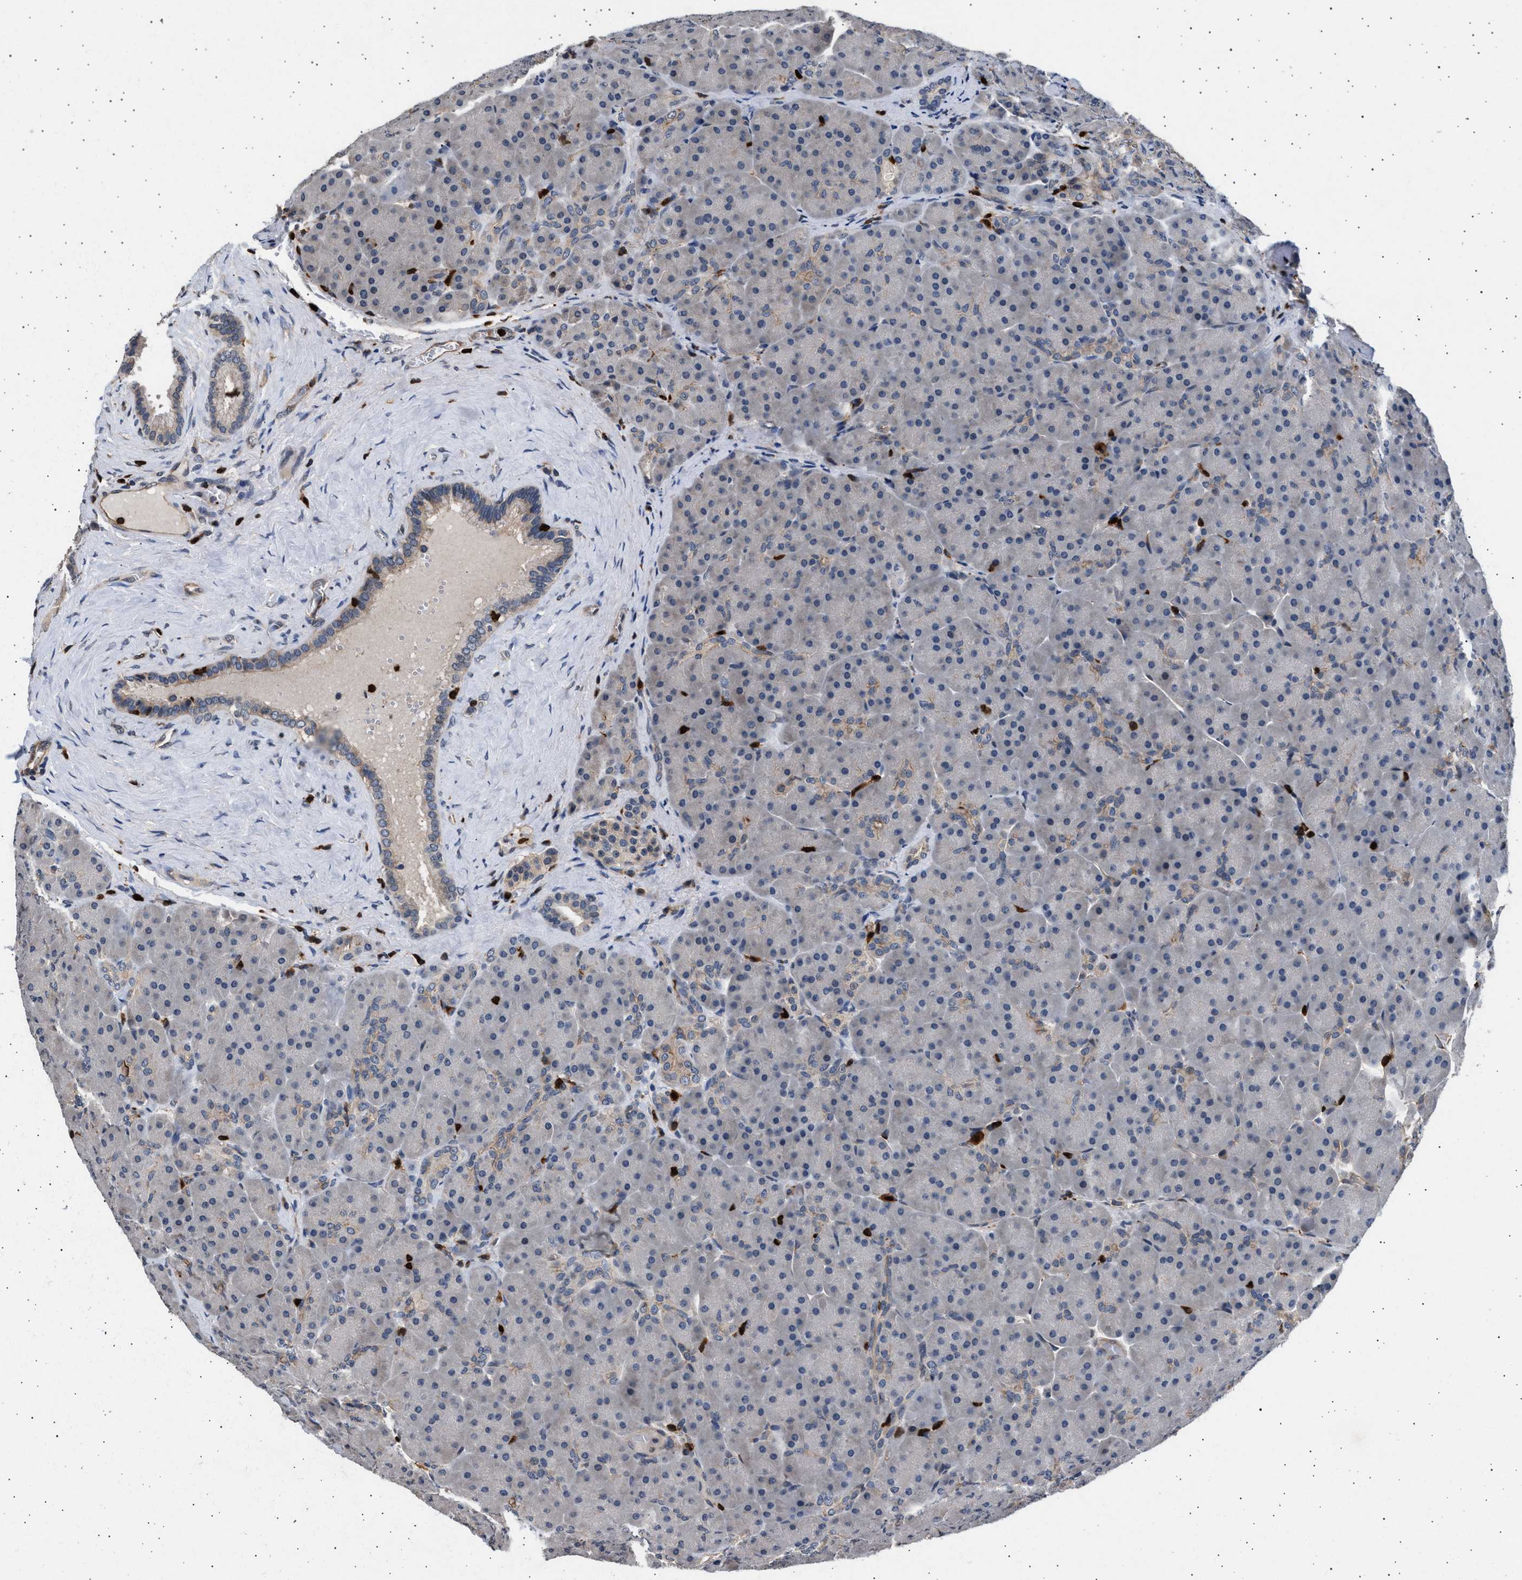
{"staining": {"intensity": "weak", "quantity": "<25%", "location": "cytoplasmic/membranous"}, "tissue": "pancreas", "cell_type": "Exocrine glandular cells", "image_type": "normal", "snomed": [{"axis": "morphology", "description": "Normal tissue, NOS"}, {"axis": "topography", "description": "Pancreas"}], "caption": "A micrograph of pancreas stained for a protein reveals no brown staining in exocrine glandular cells. The staining was performed using DAB to visualize the protein expression in brown, while the nuclei were stained in blue with hematoxylin (Magnification: 20x).", "gene": "GRAP2", "patient": {"sex": "male", "age": 66}}